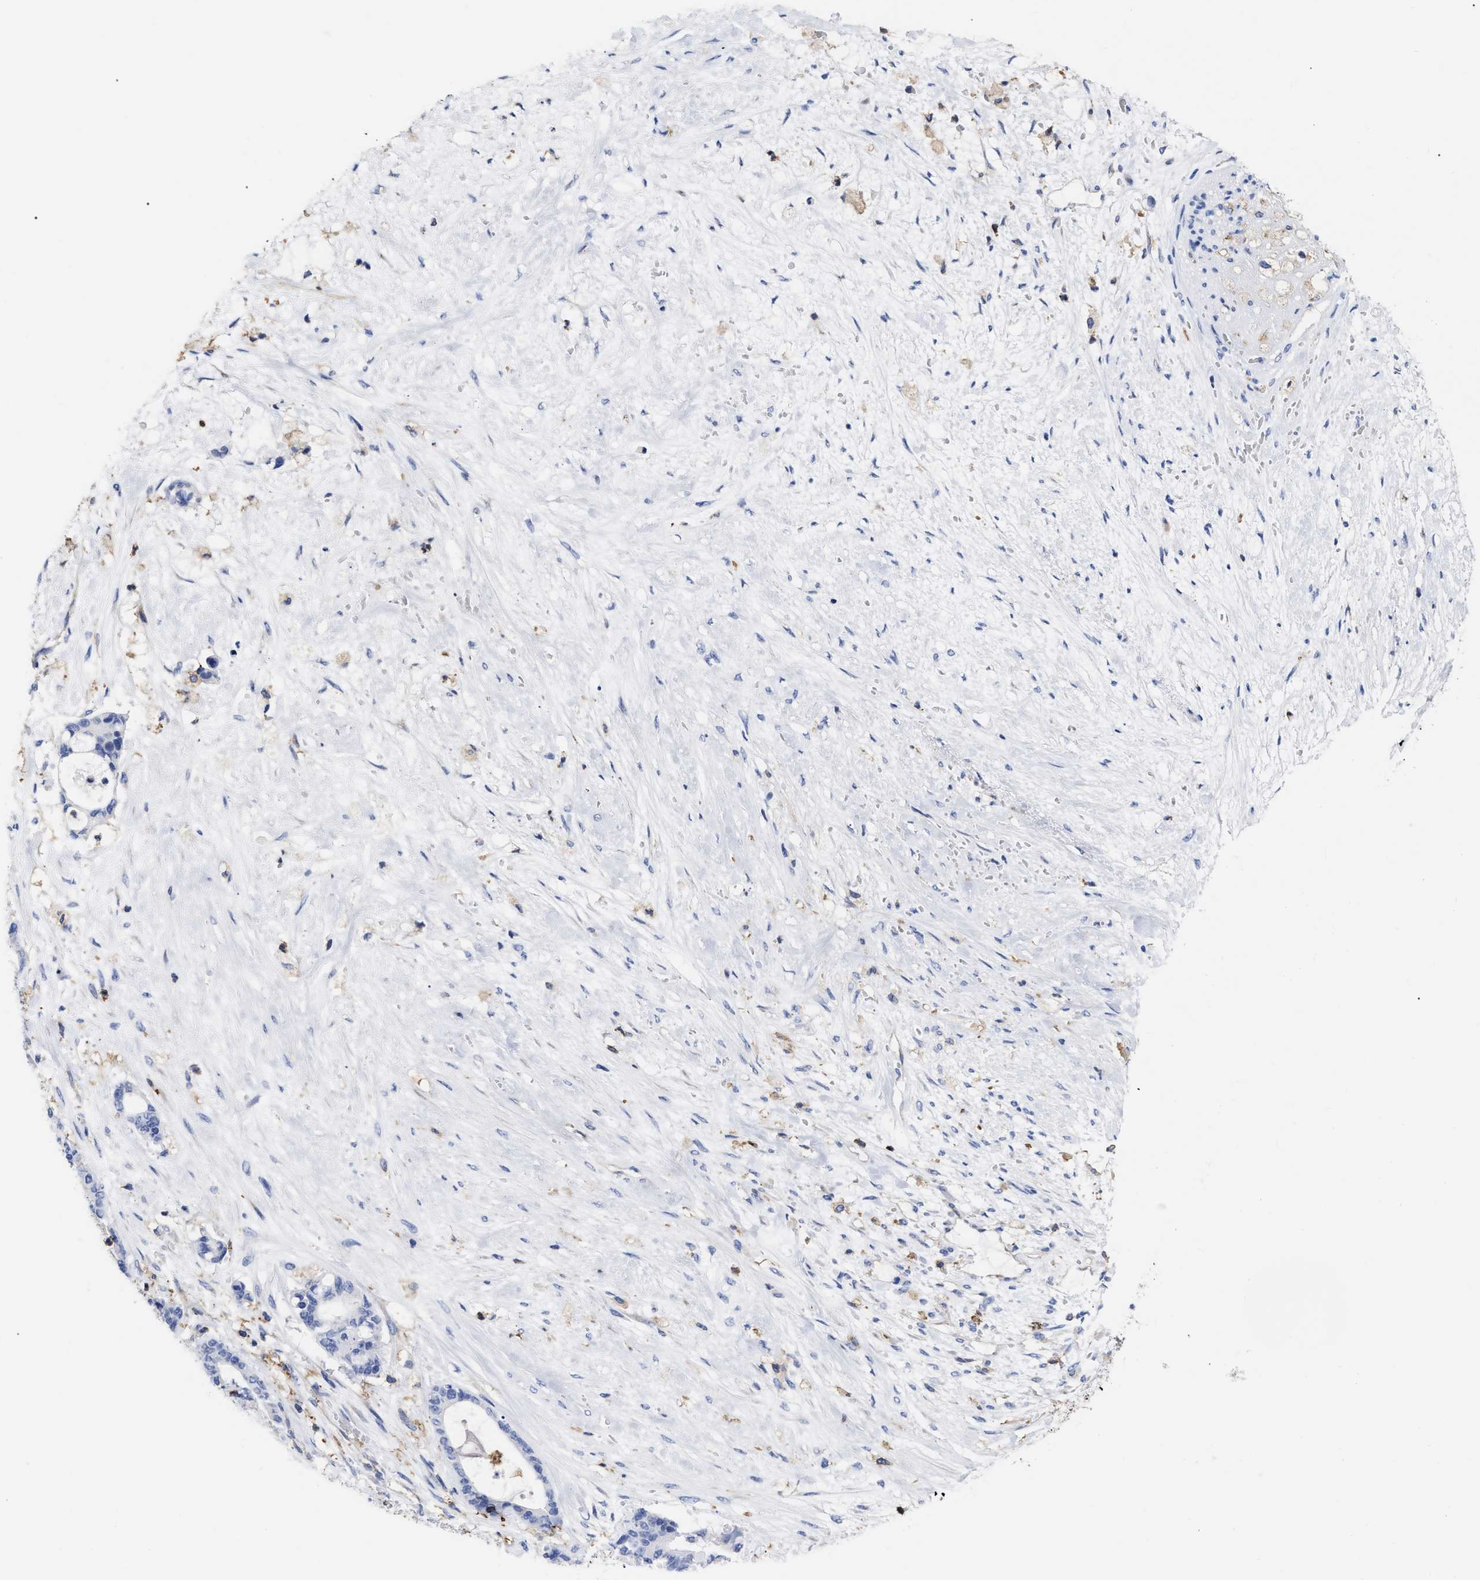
{"staining": {"intensity": "negative", "quantity": "none", "location": "none"}, "tissue": "liver cancer", "cell_type": "Tumor cells", "image_type": "cancer", "snomed": [{"axis": "morphology", "description": "Normal tissue, NOS"}, {"axis": "morphology", "description": "Cholangiocarcinoma"}, {"axis": "topography", "description": "Liver"}, {"axis": "topography", "description": "Peripheral nerve tissue"}], "caption": "Immunohistochemistry histopathology image of liver cancer stained for a protein (brown), which exhibits no staining in tumor cells.", "gene": "HCLS1", "patient": {"sex": "female", "age": 73}}